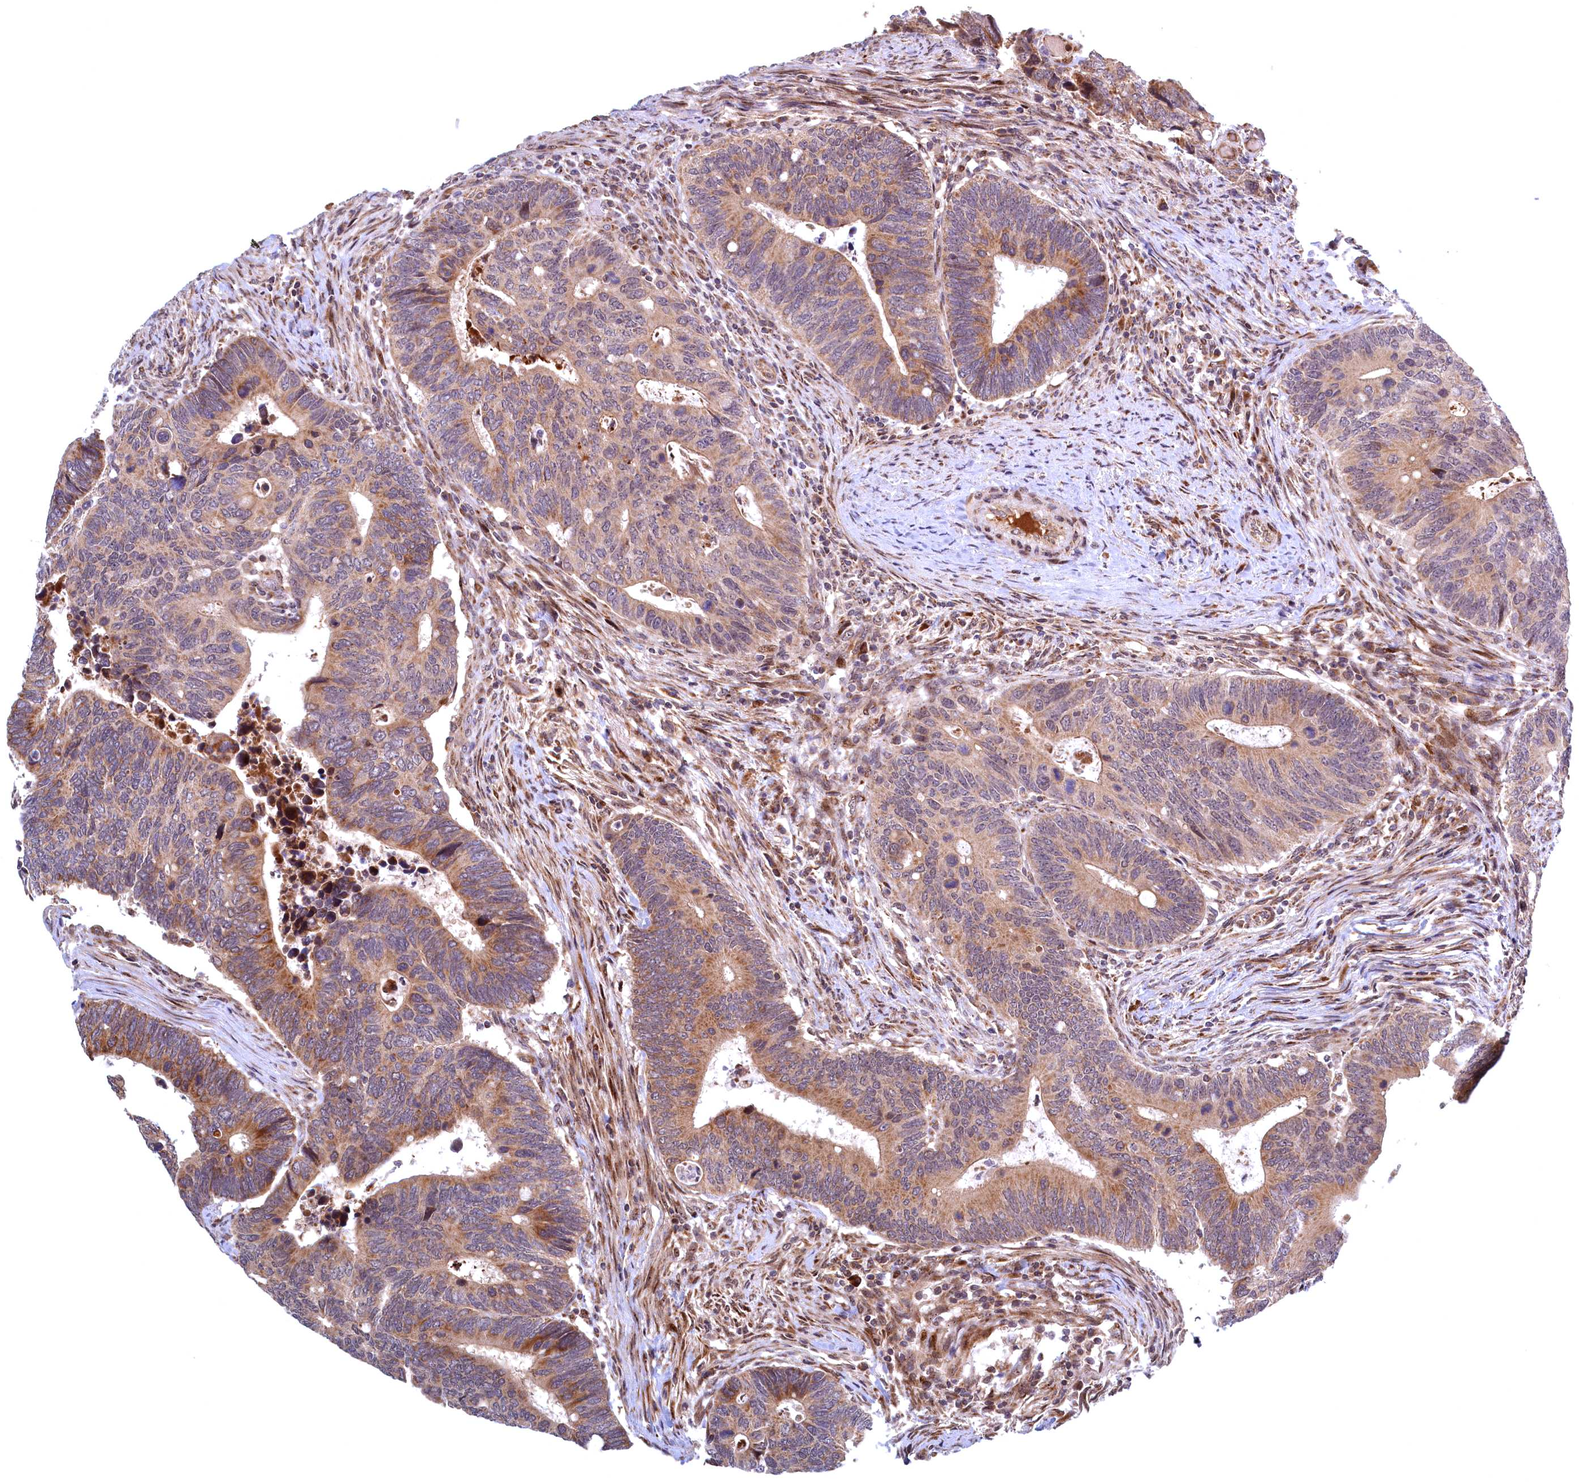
{"staining": {"intensity": "moderate", "quantity": ">75%", "location": "cytoplasmic/membranous"}, "tissue": "colorectal cancer", "cell_type": "Tumor cells", "image_type": "cancer", "snomed": [{"axis": "morphology", "description": "Adenocarcinoma, NOS"}, {"axis": "topography", "description": "Colon"}], "caption": "Colorectal cancer (adenocarcinoma) was stained to show a protein in brown. There is medium levels of moderate cytoplasmic/membranous positivity in approximately >75% of tumor cells. (brown staining indicates protein expression, while blue staining denotes nuclei).", "gene": "PLA2G10", "patient": {"sex": "male", "age": 87}}